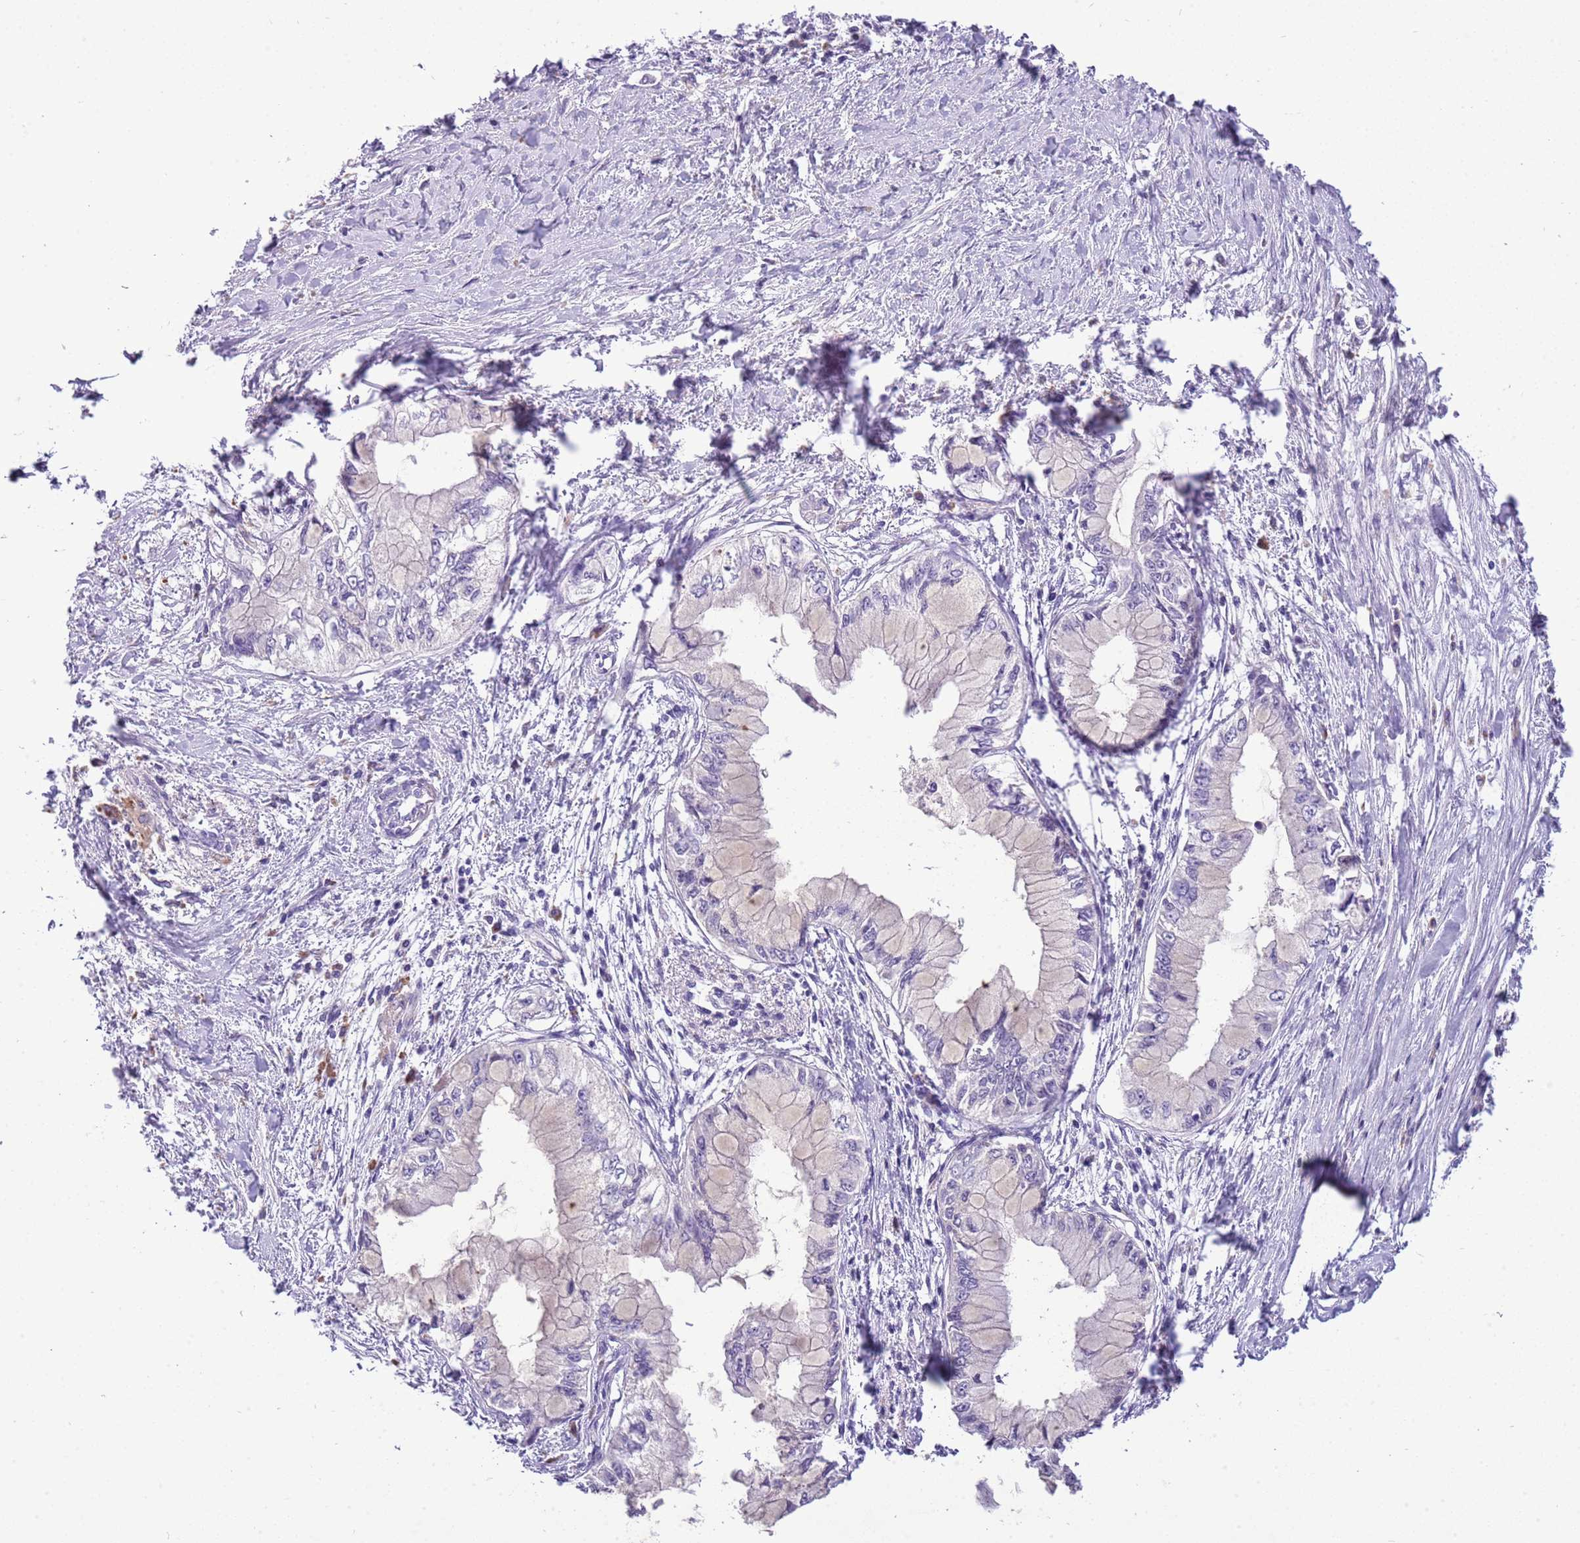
{"staining": {"intensity": "negative", "quantity": "none", "location": "none"}, "tissue": "pancreatic cancer", "cell_type": "Tumor cells", "image_type": "cancer", "snomed": [{"axis": "morphology", "description": "Adenocarcinoma, NOS"}, {"axis": "topography", "description": "Pancreas"}], "caption": "DAB immunohistochemical staining of pancreatic cancer demonstrates no significant expression in tumor cells.", "gene": "SCAMP5", "patient": {"sex": "male", "age": 48}}